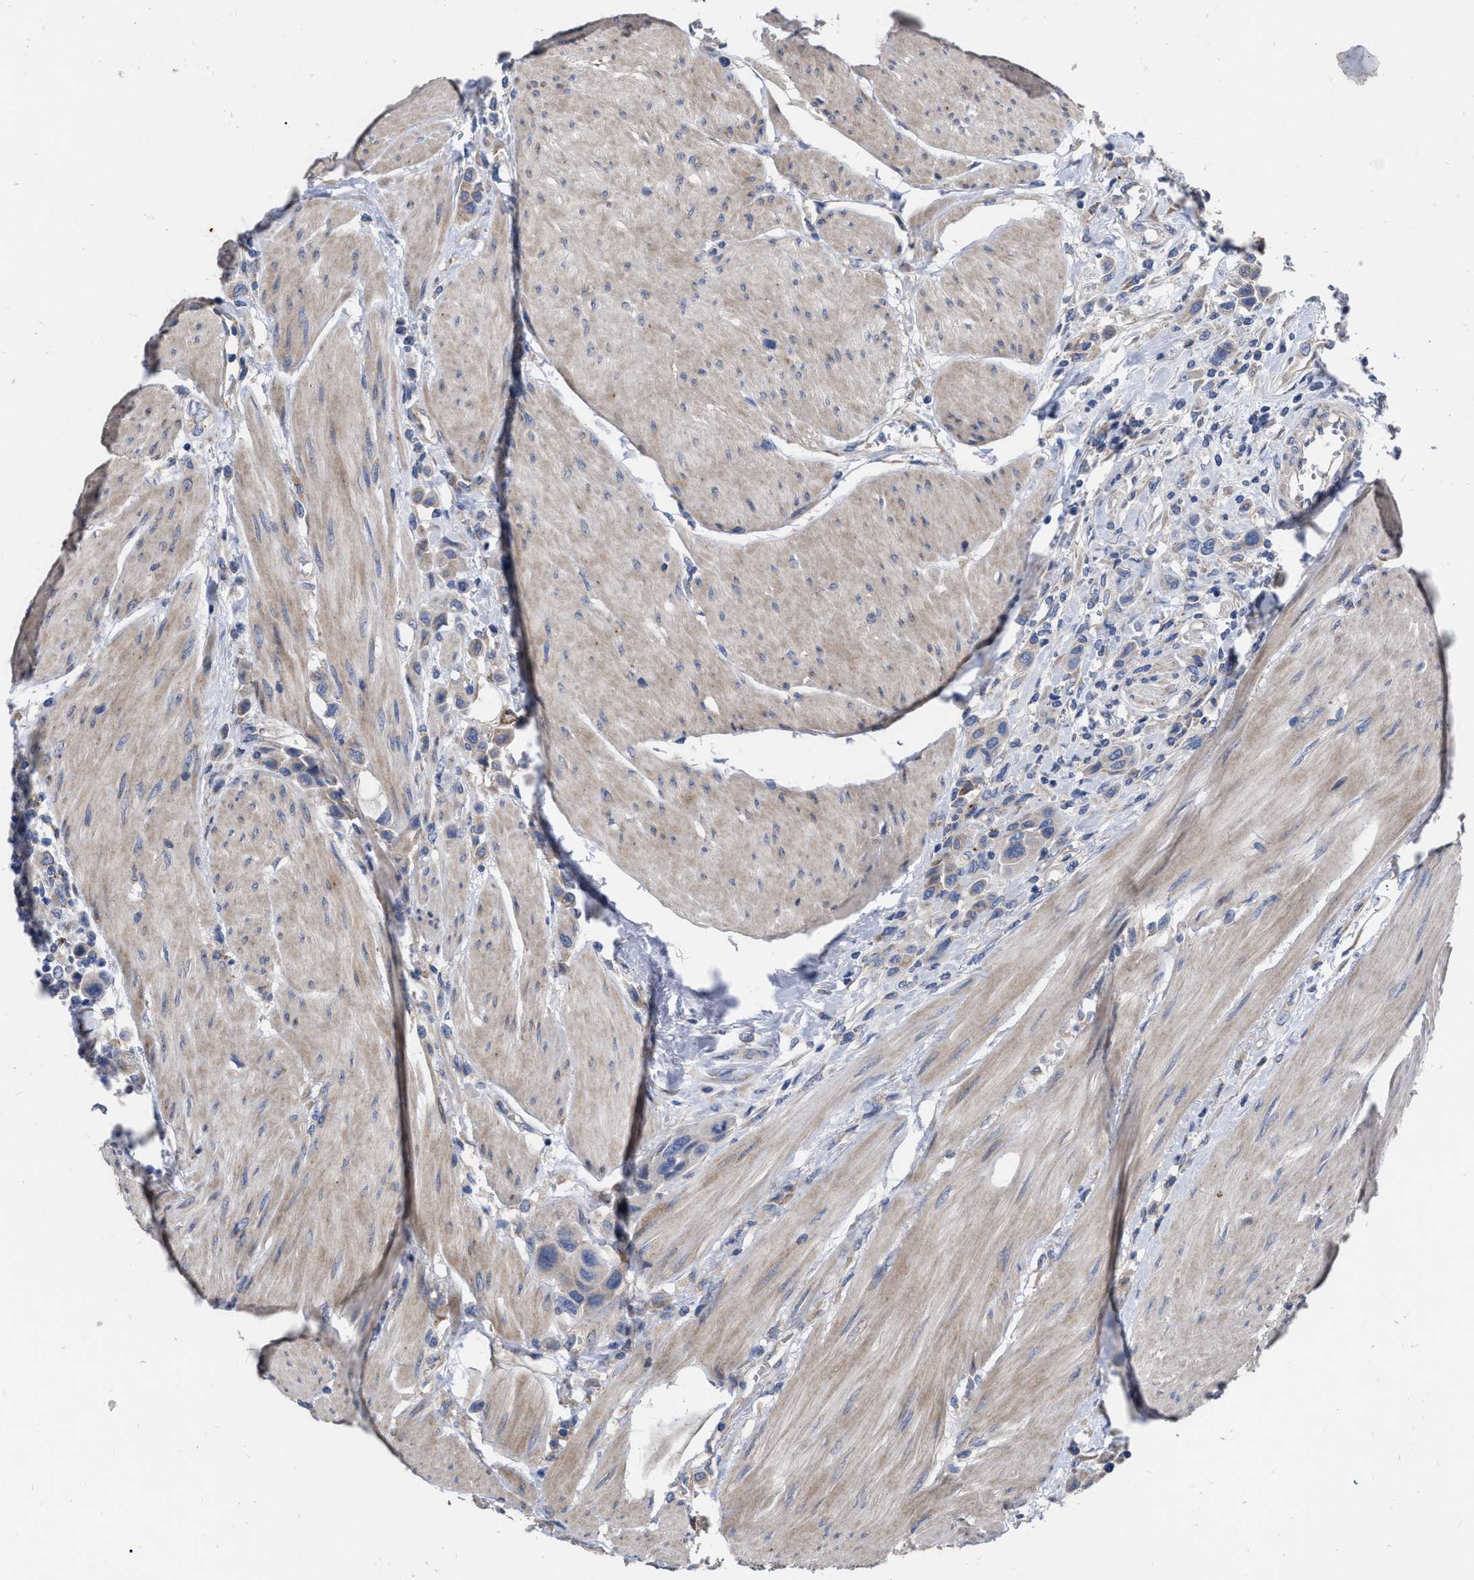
{"staining": {"intensity": "negative", "quantity": "none", "location": "none"}, "tissue": "urothelial cancer", "cell_type": "Tumor cells", "image_type": "cancer", "snomed": [{"axis": "morphology", "description": "Urothelial carcinoma, High grade"}, {"axis": "topography", "description": "Urinary bladder"}], "caption": "Tumor cells show no significant positivity in high-grade urothelial carcinoma.", "gene": "MLST8", "patient": {"sex": "male", "age": 50}}